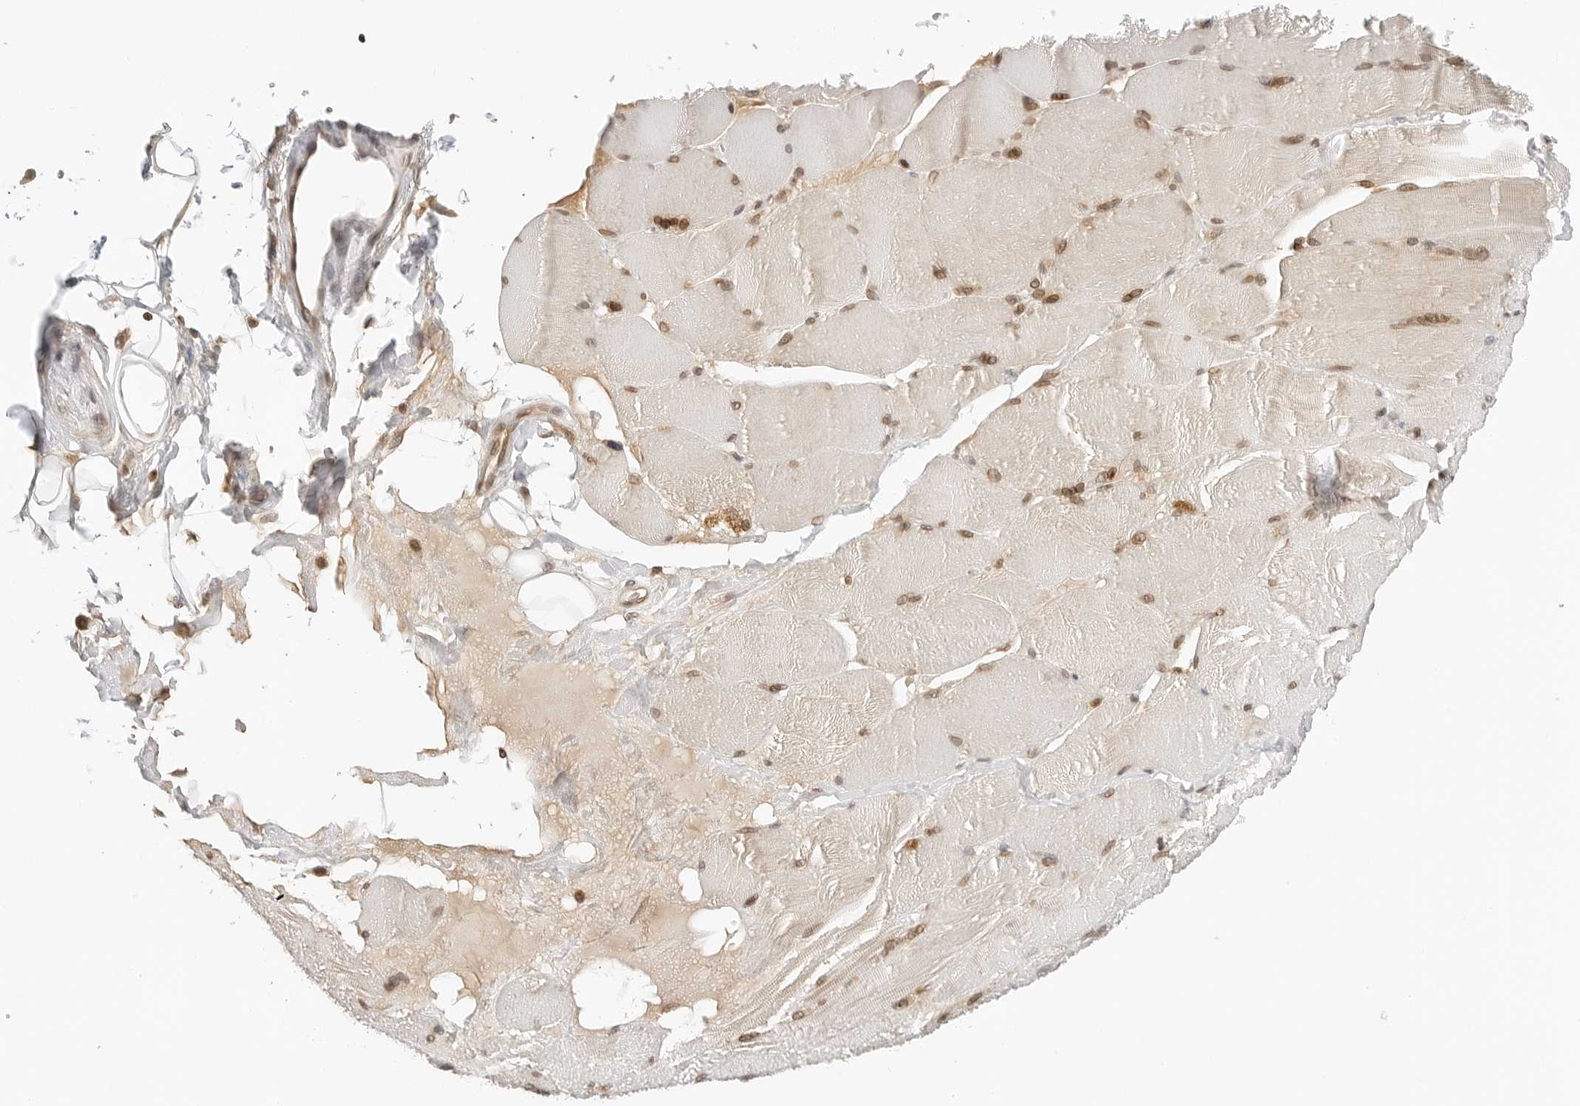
{"staining": {"intensity": "moderate", "quantity": ">75%", "location": "cytoplasmic/membranous,nuclear"}, "tissue": "skeletal muscle", "cell_type": "Myocytes", "image_type": "normal", "snomed": [{"axis": "morphology", "description": "Normal tissue, NOS"}, {"axis": "topography", "description": "Skin"}, {"axis": "topography", "description": "Skeletal muscle"}], "caption": "This image reveals IHC staining of normal skeletal muscle, with medium moderate cytoplasmic/membranous,nuclear staining in approximately >75% of myocytes.", "gene": "POLH", "patient": {"sex": "male", "age": 83}}